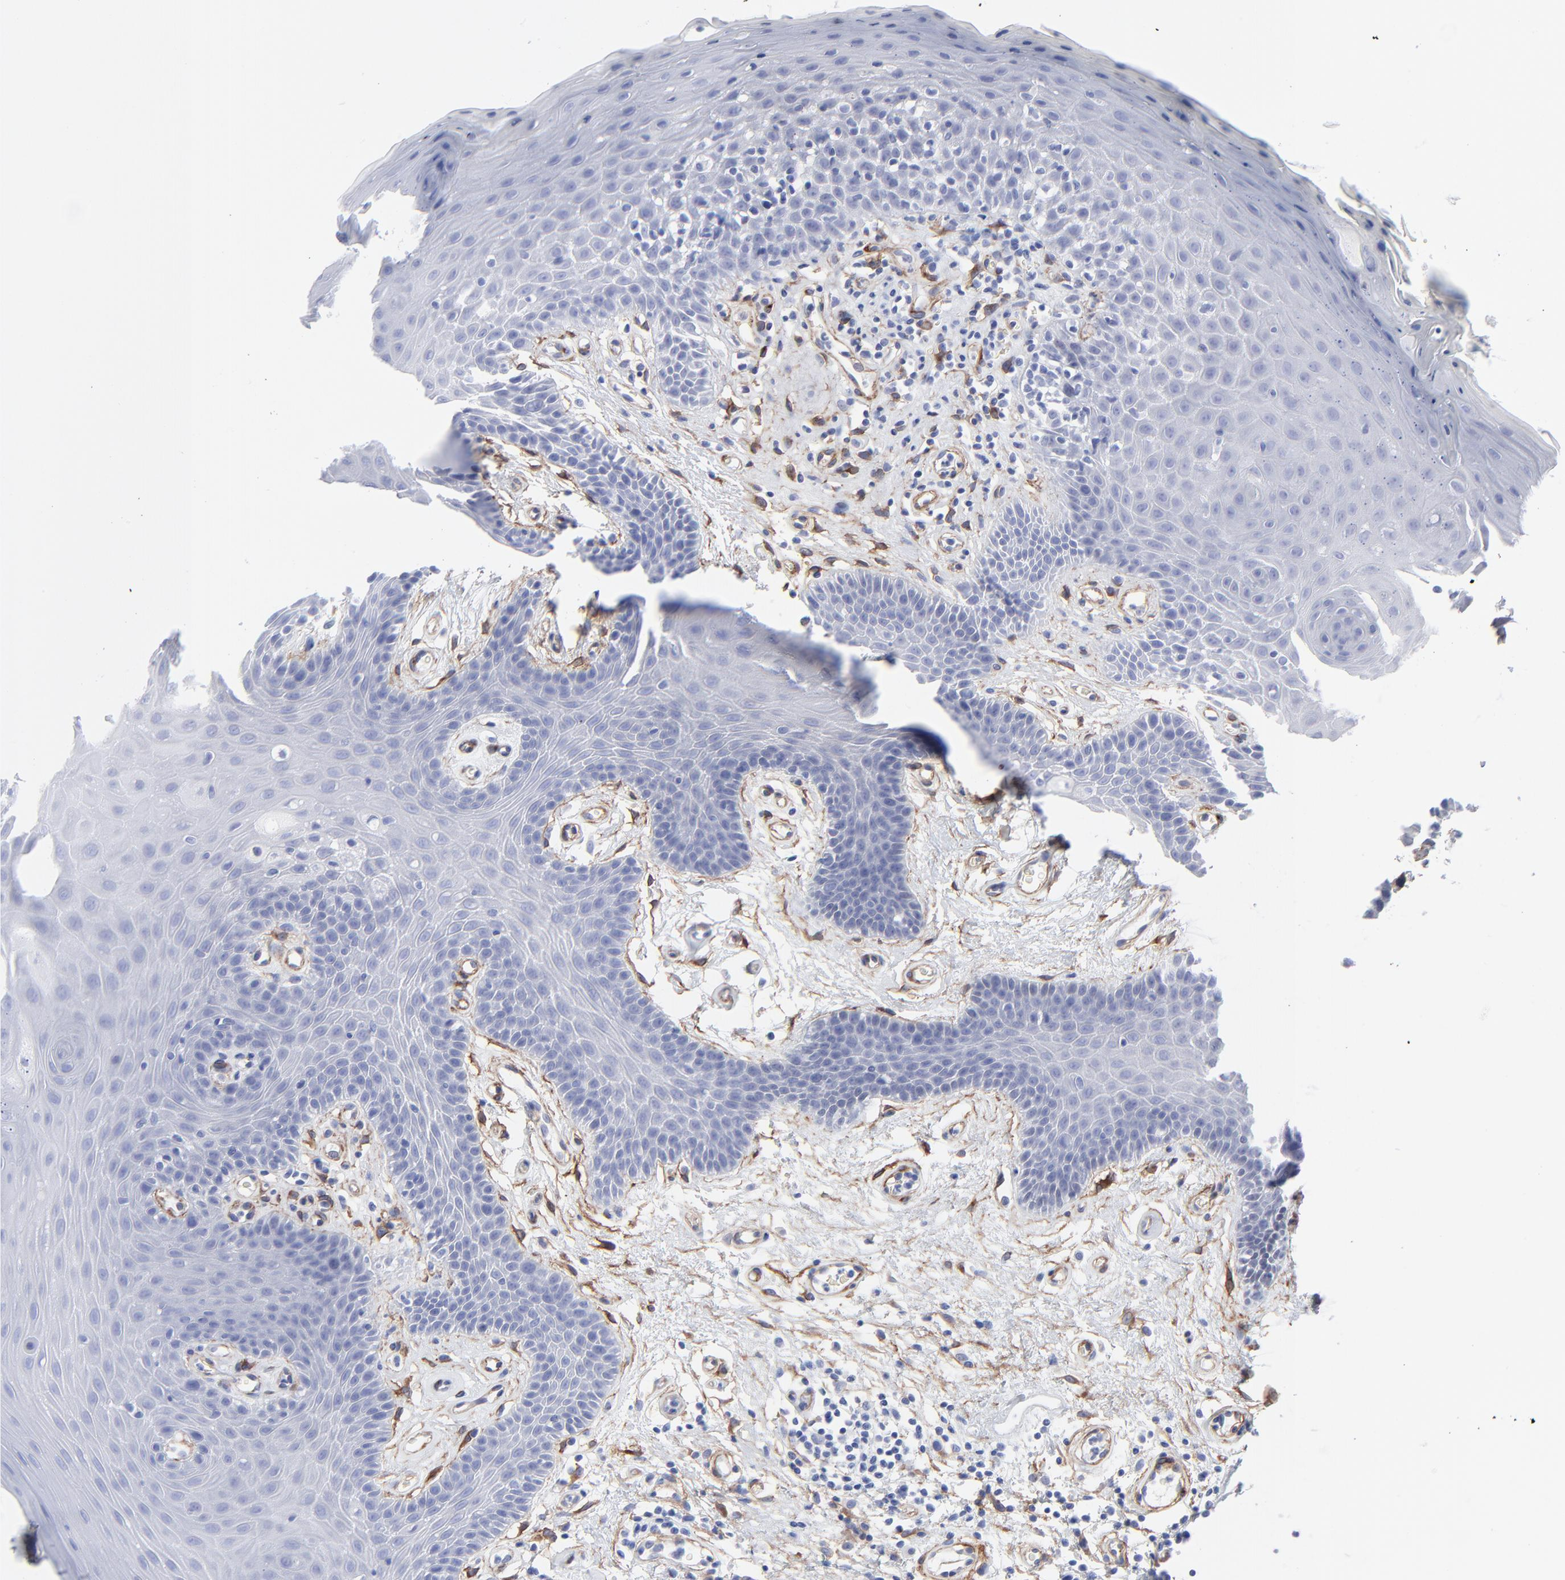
{"staining": {"intensity": "weak", "quantity": "<25%", "location": "nuclear"}, "tissue": "oral mucosa", "cell_type": "Squamous epithelial cells", "image_type": "normal", "snomed": [{"axis": "morphology", "description": "Normal tissue, NOS"}, {"axis": "morphology", "description": "Squamous cell carcinoma, NOS"}, {"axis": "topography", "description": "Skeletal muscle"}, {"axis": "topography", "description": "Oral tissue"}, {"axis": "topography", "description": "Head-Neck"}], "caption": "The histopathology image shows no significant staining in squamous epithelial cells of oral mucosa.", "gene": "PDGFRB", "patient": {"sex": "male", "age": 71}}